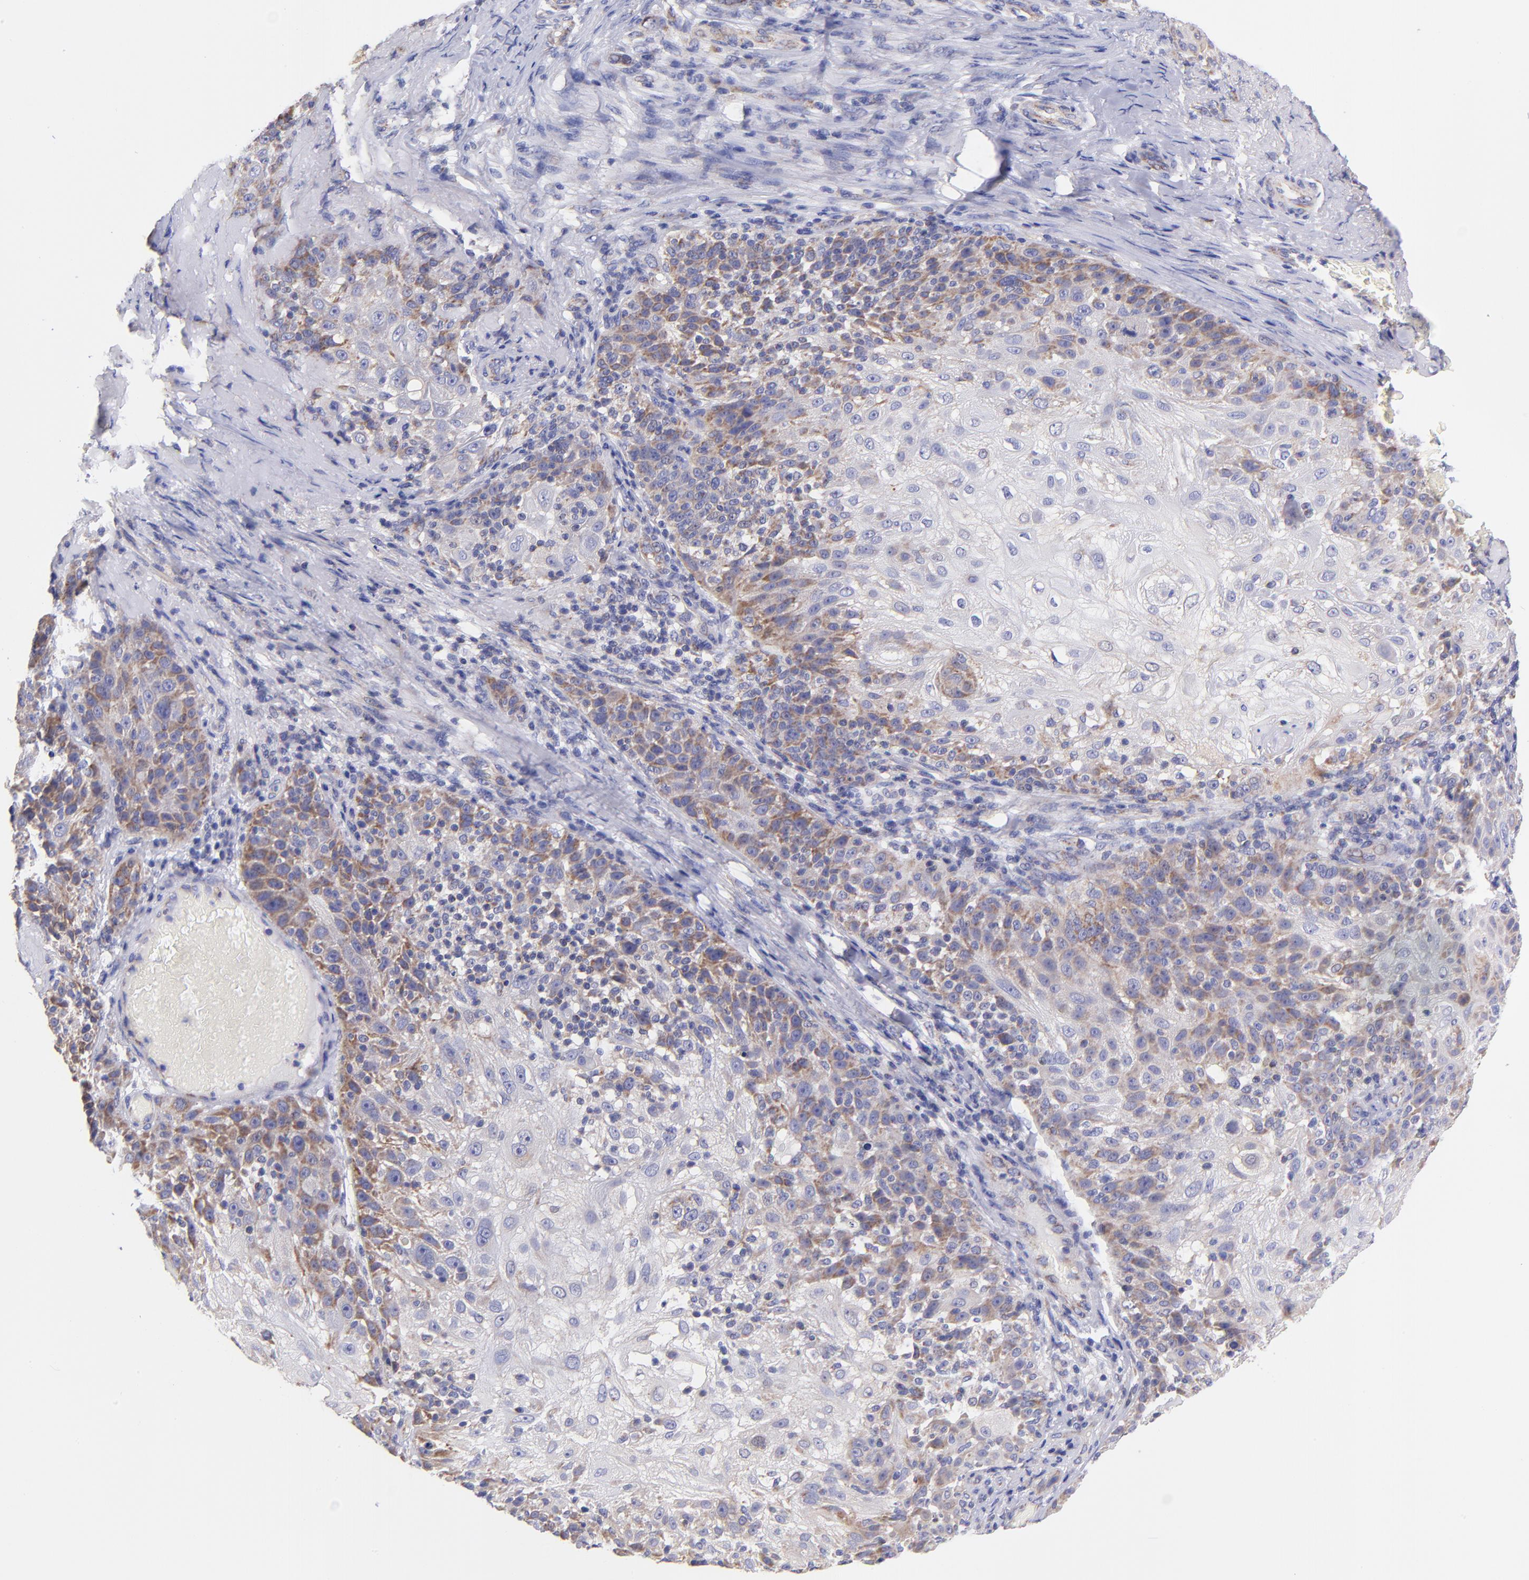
{"staining": {"intensity": "moderate", "quantity": "25%-75%", "location": "cytoplasmic/membranous"}, "tissue": "skin cancer", "cell_type": "Tumor cells", "image_type": "cancer", "snomed": [{"axis": "morphology", "description": "Normal tissue, NOS"}, {"axis": "morphology", "description": "Squamous cell carcinoma, NOS"}, {"axis": "topography", "description": "Skin"}], "caption": "Moderate cytoplasmic/membranous expression for a protein is identified in about 25%-75% of tumor cells of skin cancer using IHC.", "gene": "NDUFB7", "patient": {"sex": "female", "age": 83}}